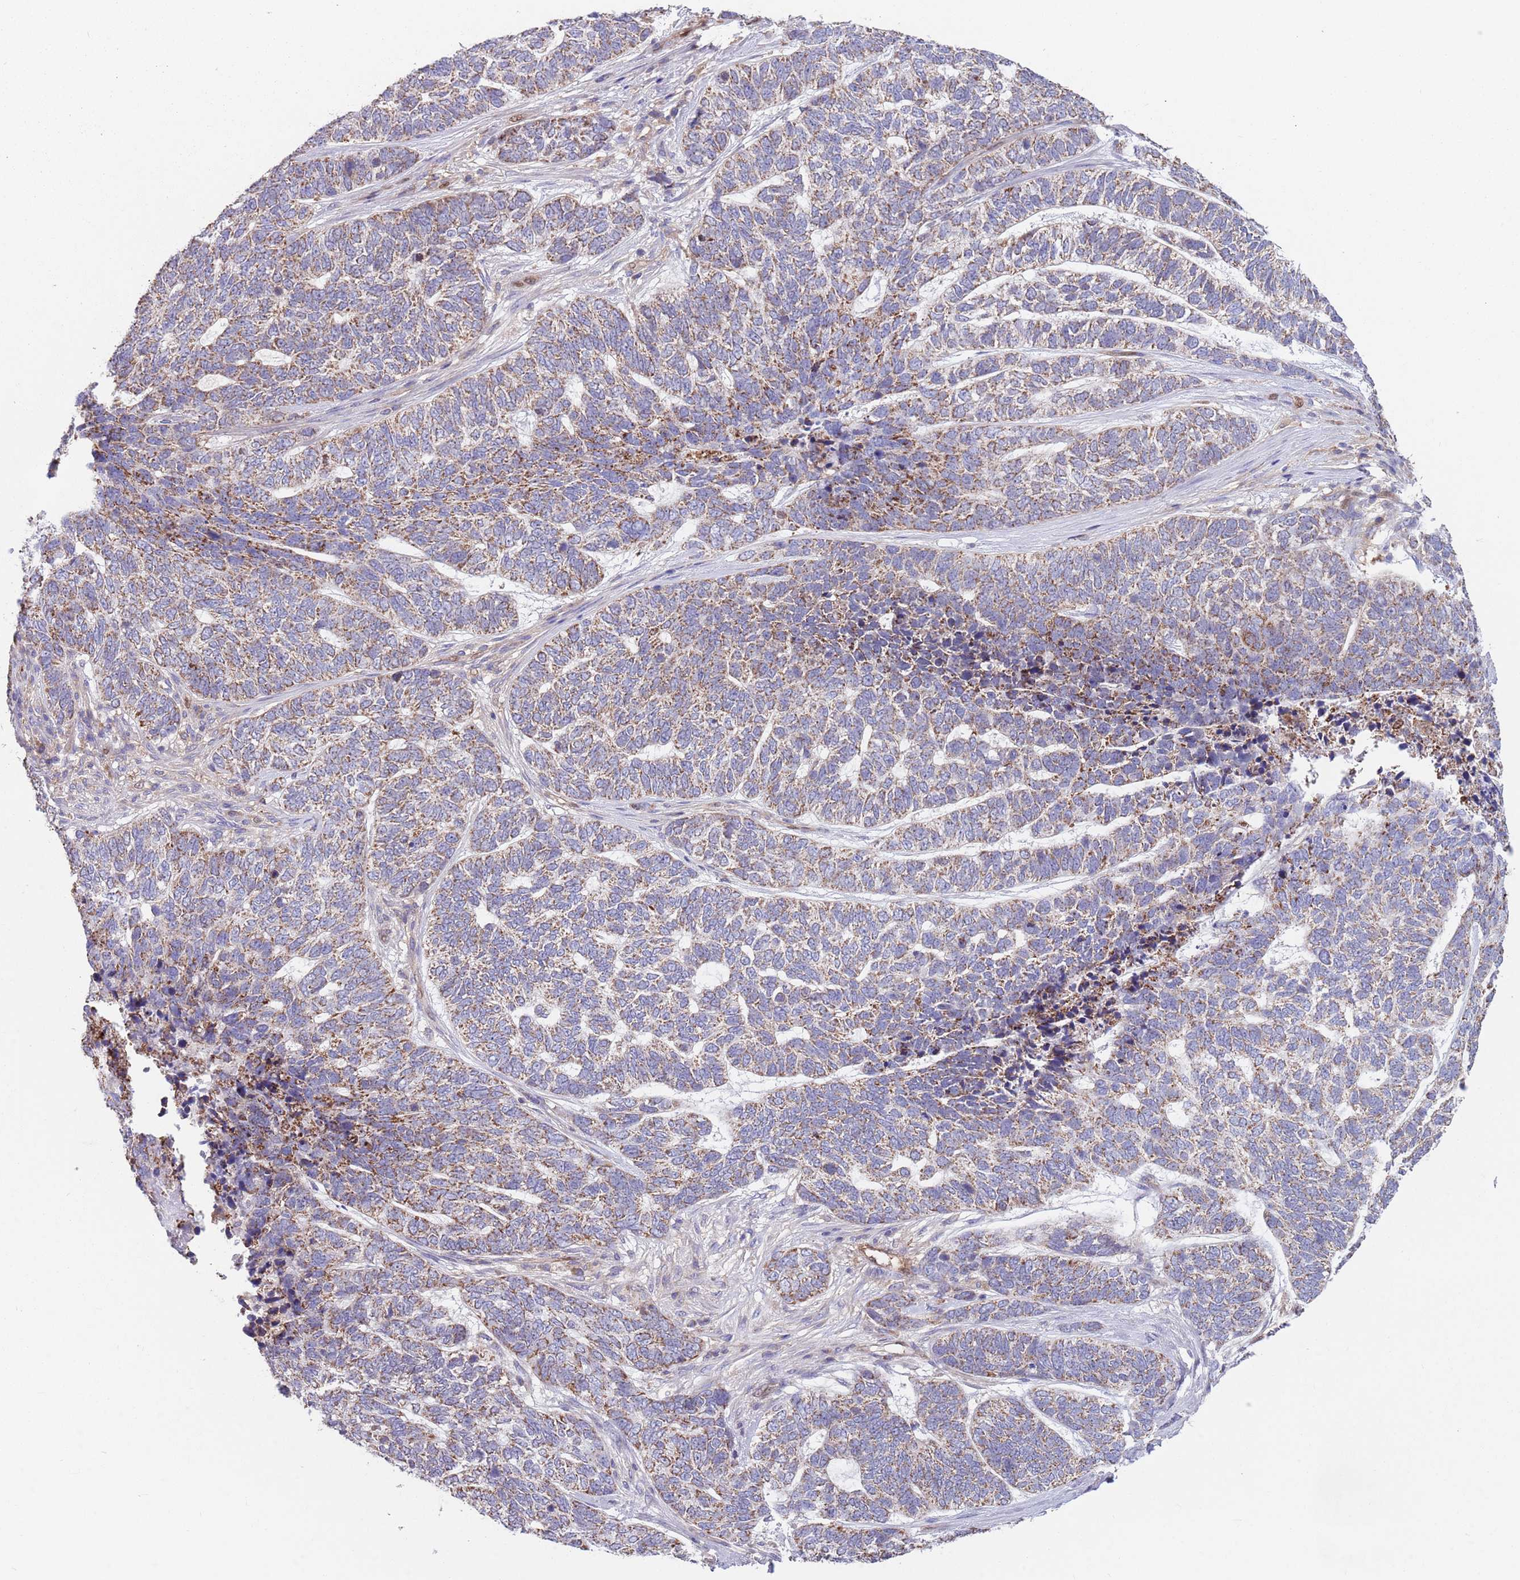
{"staining": {"intensity": "moderate", "quantity": "25%-75%", "location": "cytoplasmic/membranous"}, "tissue": "skin cancer", "cell_type": "Tumor cells", "image_type": "cancer", "snomed": [{"axis": "morphology", "description": "Basal cell carcinoma"}, {"axis": "topography", "description": "Skin"}], "caption": "A brown stain labels moderate cytoplasmic/membranous expression of a protein in human skin cancer tumor cells.", "gene": "DDT", "patient": {"sex": "female", "age": 65}}